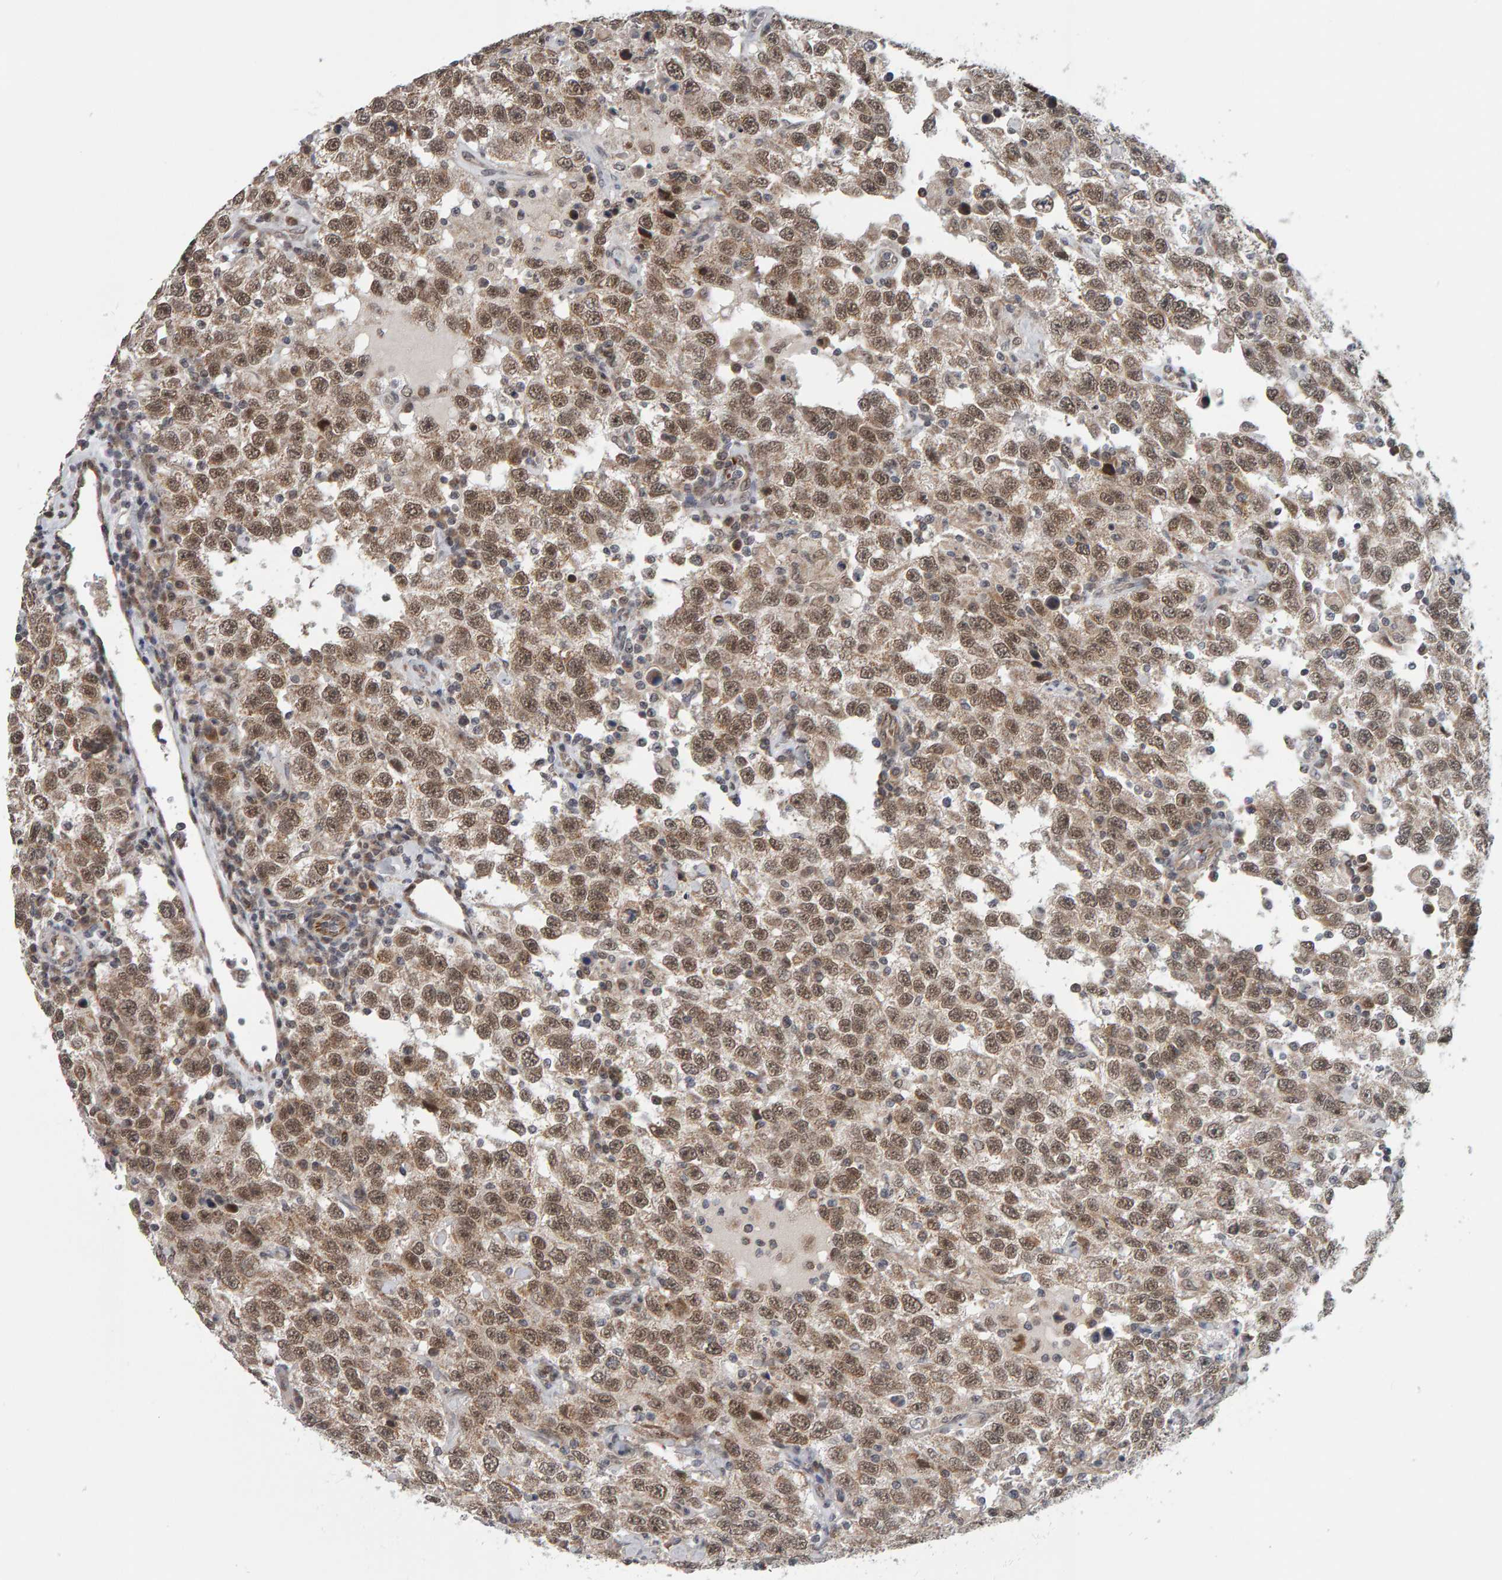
{"staining": {"intensity": "moderate", "quantity": ">75%", "location": "nuclear"}, "tissue": "testis cancer", "cell_type": "Tumor cells", "image_type": "cancer", "snomed": [{"axis": "morphology", "description": "Seminoma, NOS"}, {"axis": "topography", "description": "Testis"}], "caption": "Protein staining of seminoma (testis) tissue shows moderate nuclear positivity in about >75% of tumor cells.", "gene": "DAP3", "patient": {"sex": "male", "age": 41}}